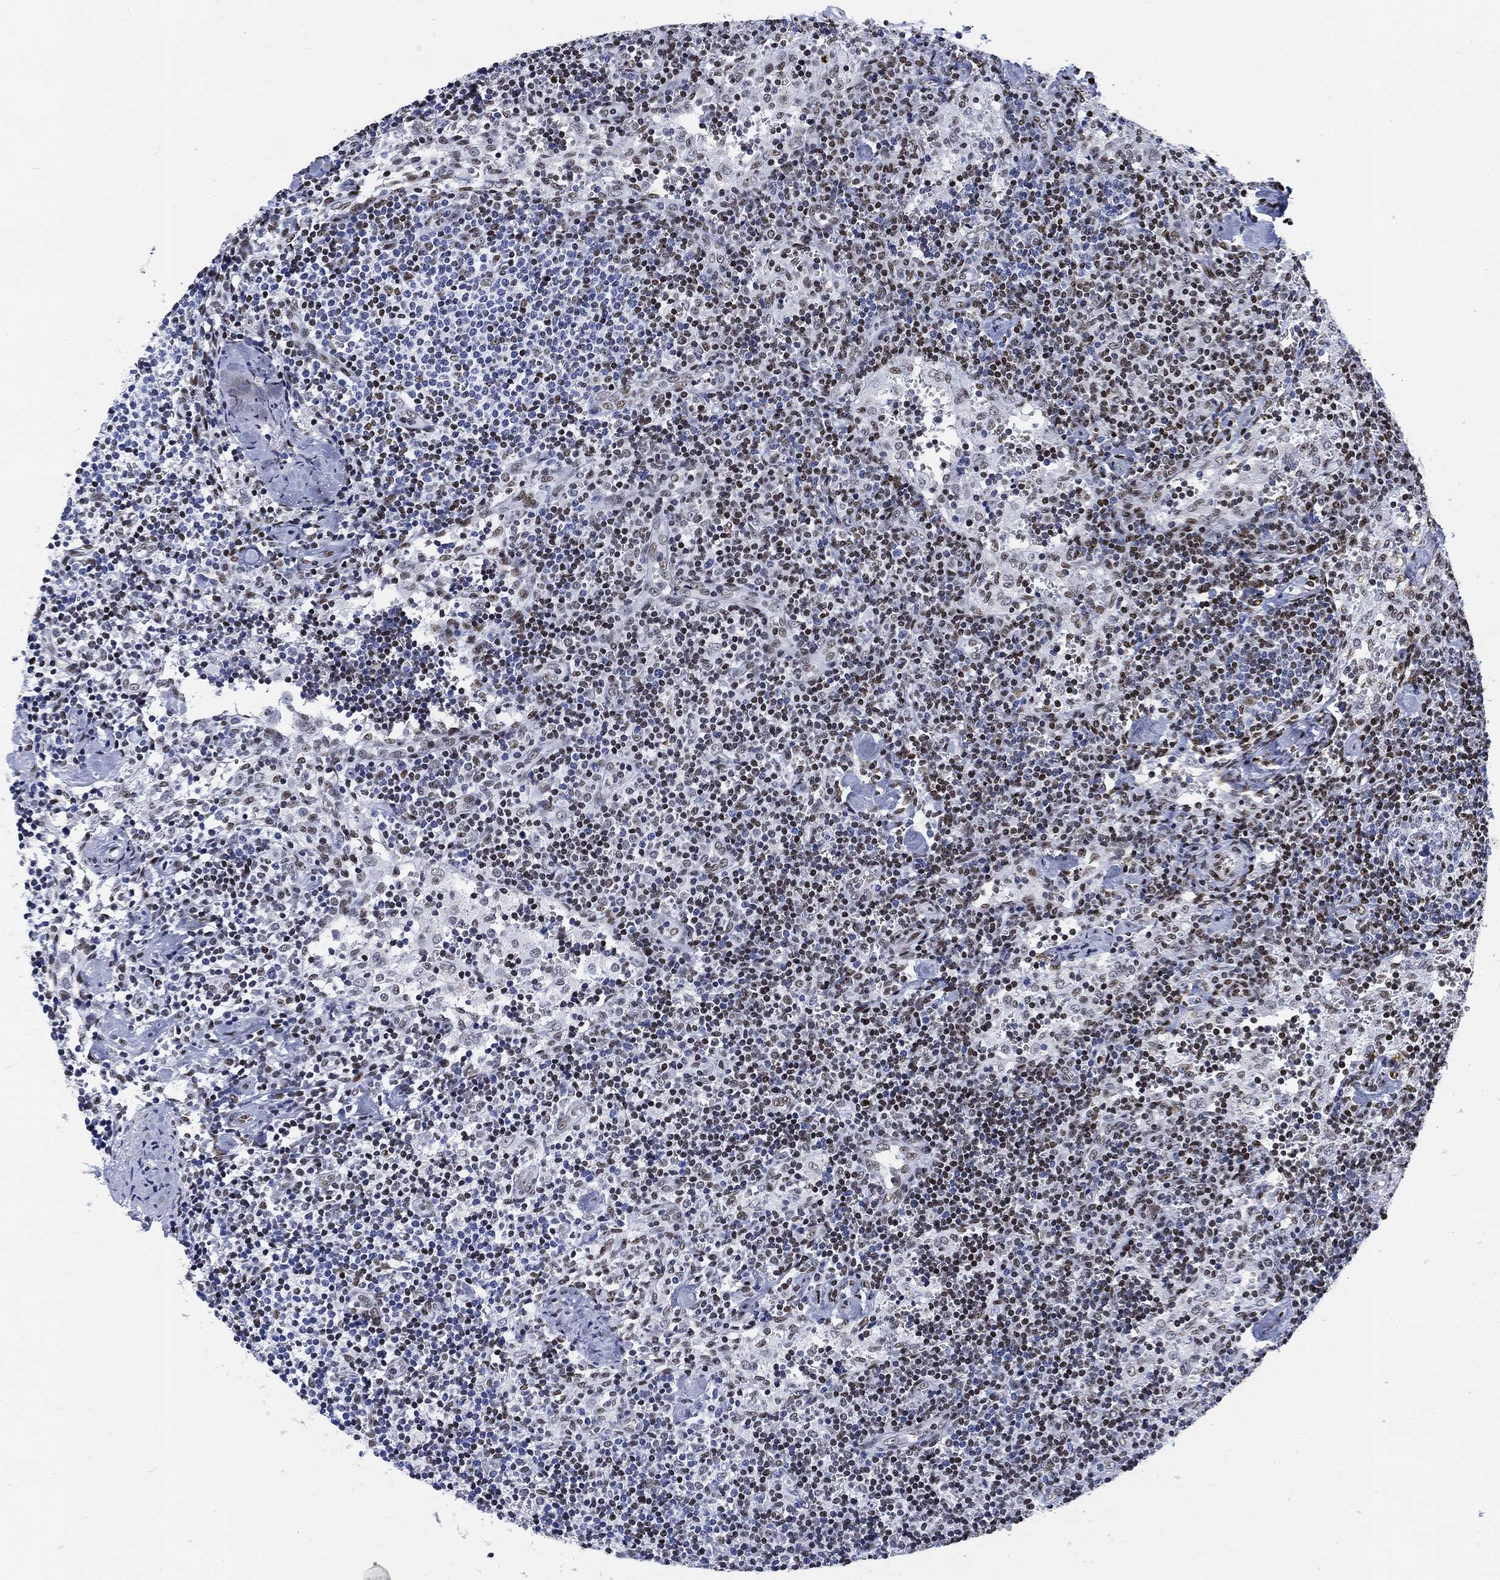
{"staining": {"intensity": "strong", "quantity": "<25%", "location": "nuclear"}, "tissue": "lymph node", "cell_type": "Germinal center cells", "image_type": "normal", "snomed": [{"axis": "morphology", "description": "Normal tissue, NOS"}, {"axis": "topography", "description": "Lymph node"}], "caption": "Brown immunohistochemical staining in benign human lymph node shows strong nuclear expression in about <25% of germinal center cells.", "gene": "H1", "patient": {"sex": "female", "age": 52}}